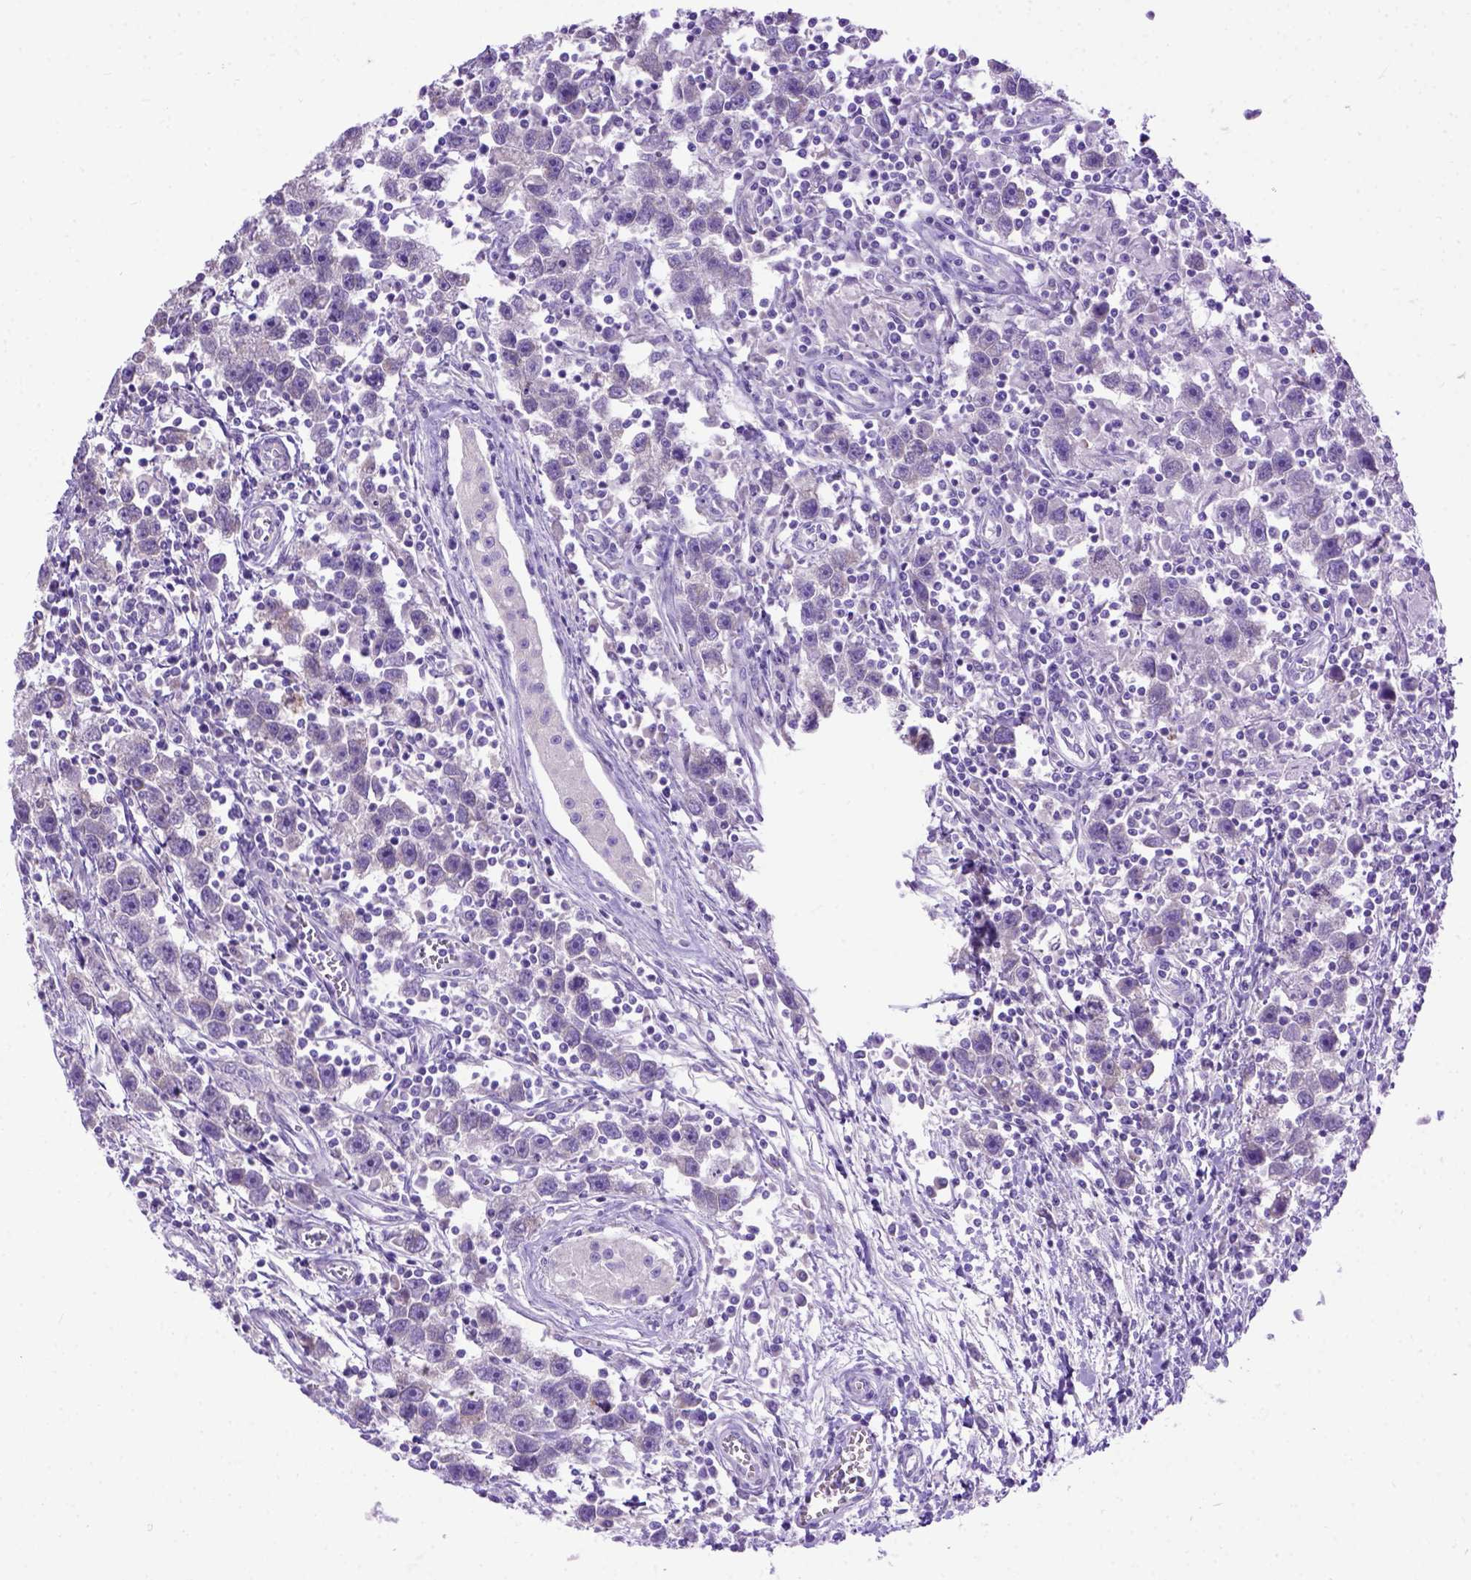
{"staining": {"intensity": "negative", "quantity": "none", "location": "none"}, "tissue": "testis cancer", "cell_type": "Tumor cells", "image_type": "cancer", "snomed": [{"axis": "morphology", "description": "Seminoma, NOS"}, {"axis": "topography", "description": "Testis"}], "caption": "IHC photomicrograph of neoplastic tissue: human seminoma (testis) stained with DAB (3,3'-diaminobenzidine) shows no significant protein expression in tumor cells. The staining is performed using DAB (3,3'-diaminobenzidine) brown chromogen with nuclei counter-stained in using hematoxylin.", "gene": "ODAD3", "patient": {"sex": "male", "age": 30}}